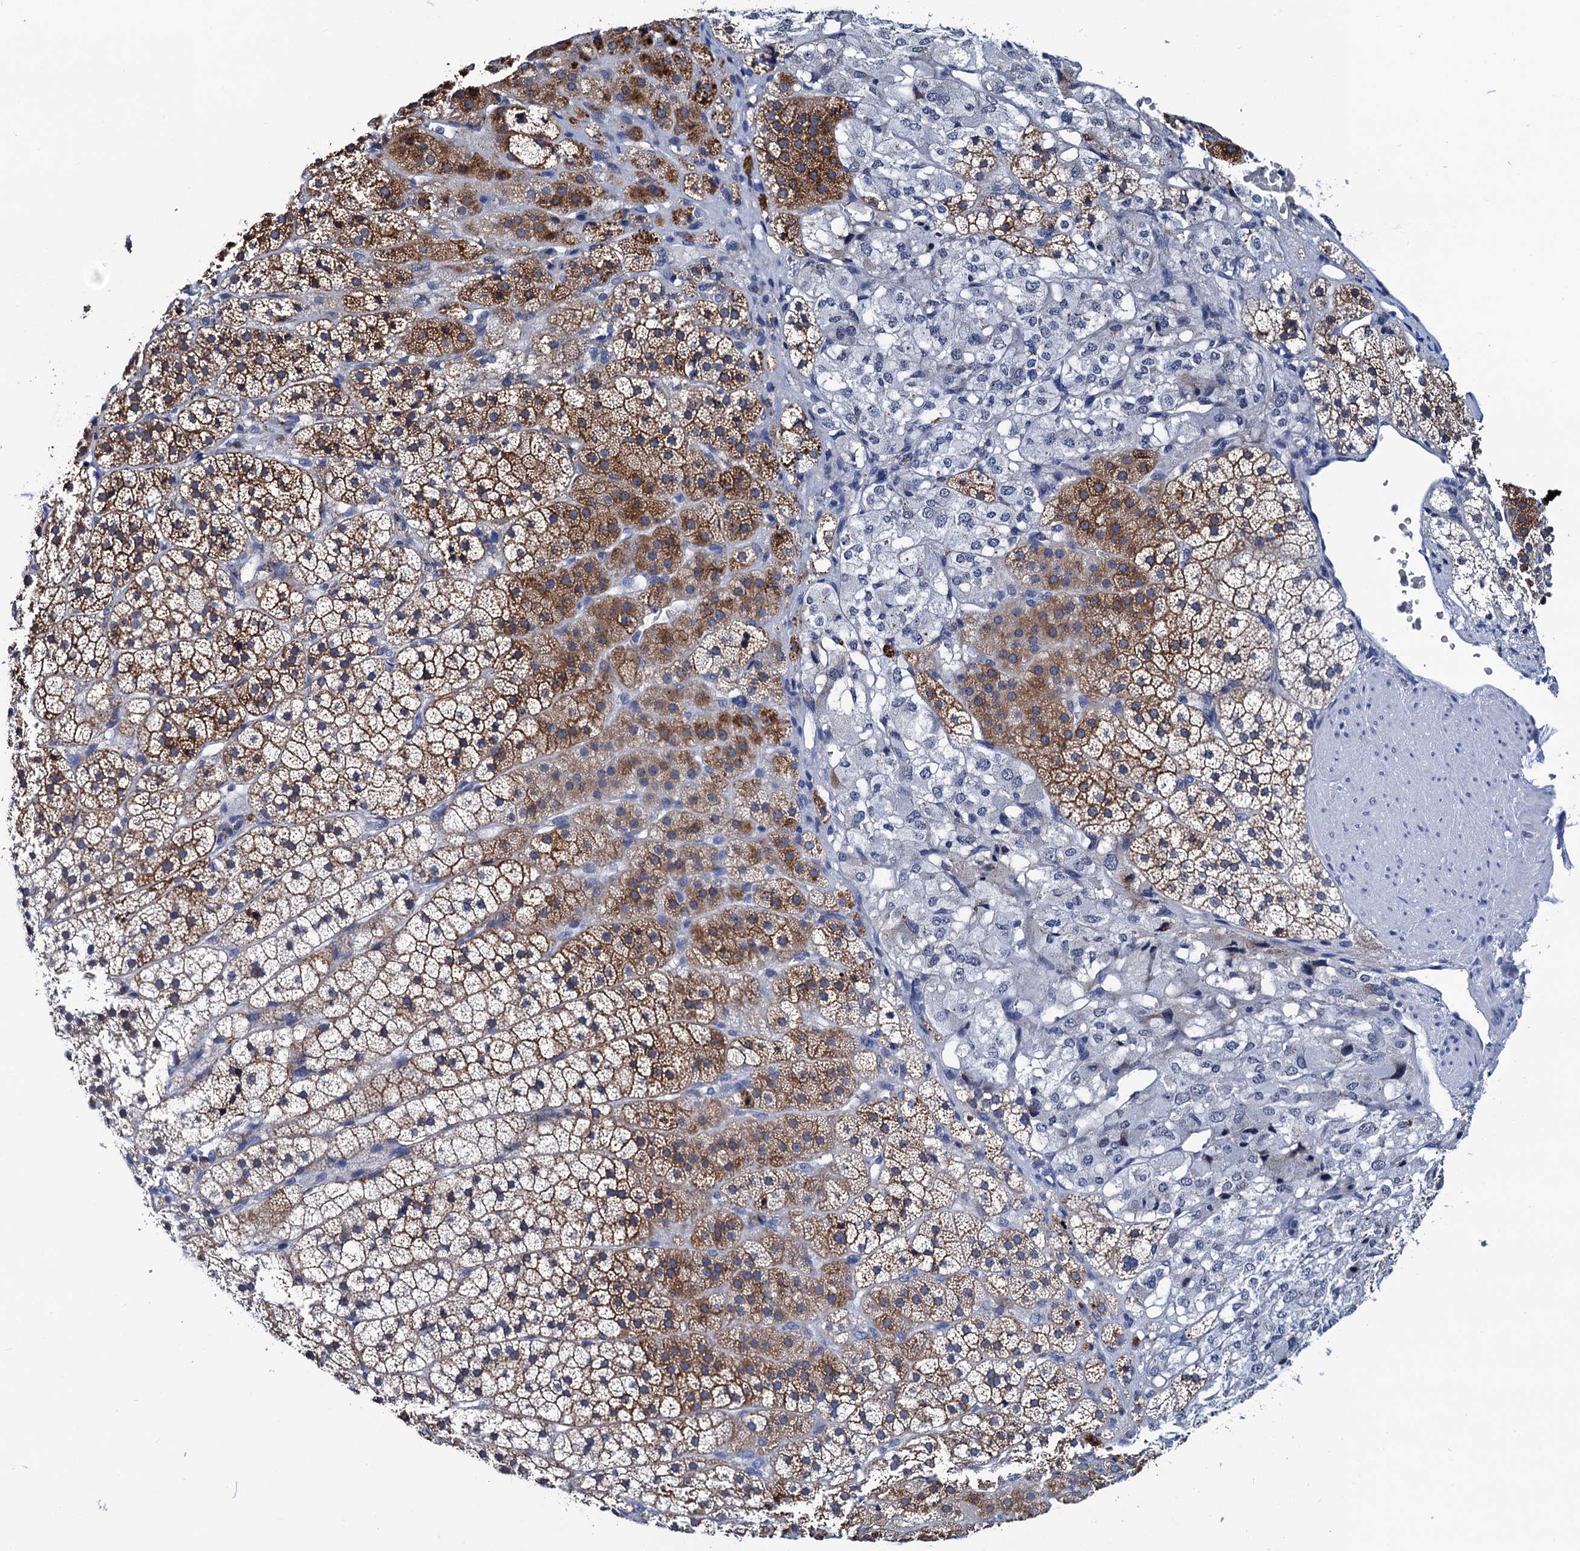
{"staining": {"intensity": "moderate", "quantity": ">75%", "location": "cytoplasmic/membranous"}, "tissue": "adrenal gland", "cell_type": "Glandular cells", "image_type": "normal", "snomed": [{"axis": "morphology", "description": "Normal tissue, NOS"}, {"axis": "topography", "description": "Adrenal gland"}], "caption": "DAB immunohistochemical staining of benign adrenal gland displays moderate cytoplasmic/membranous protein expression in approximately >75% of glandular cells.", "gene": "SLC7A10", "patient": {"sex": "female", "age": 44}}